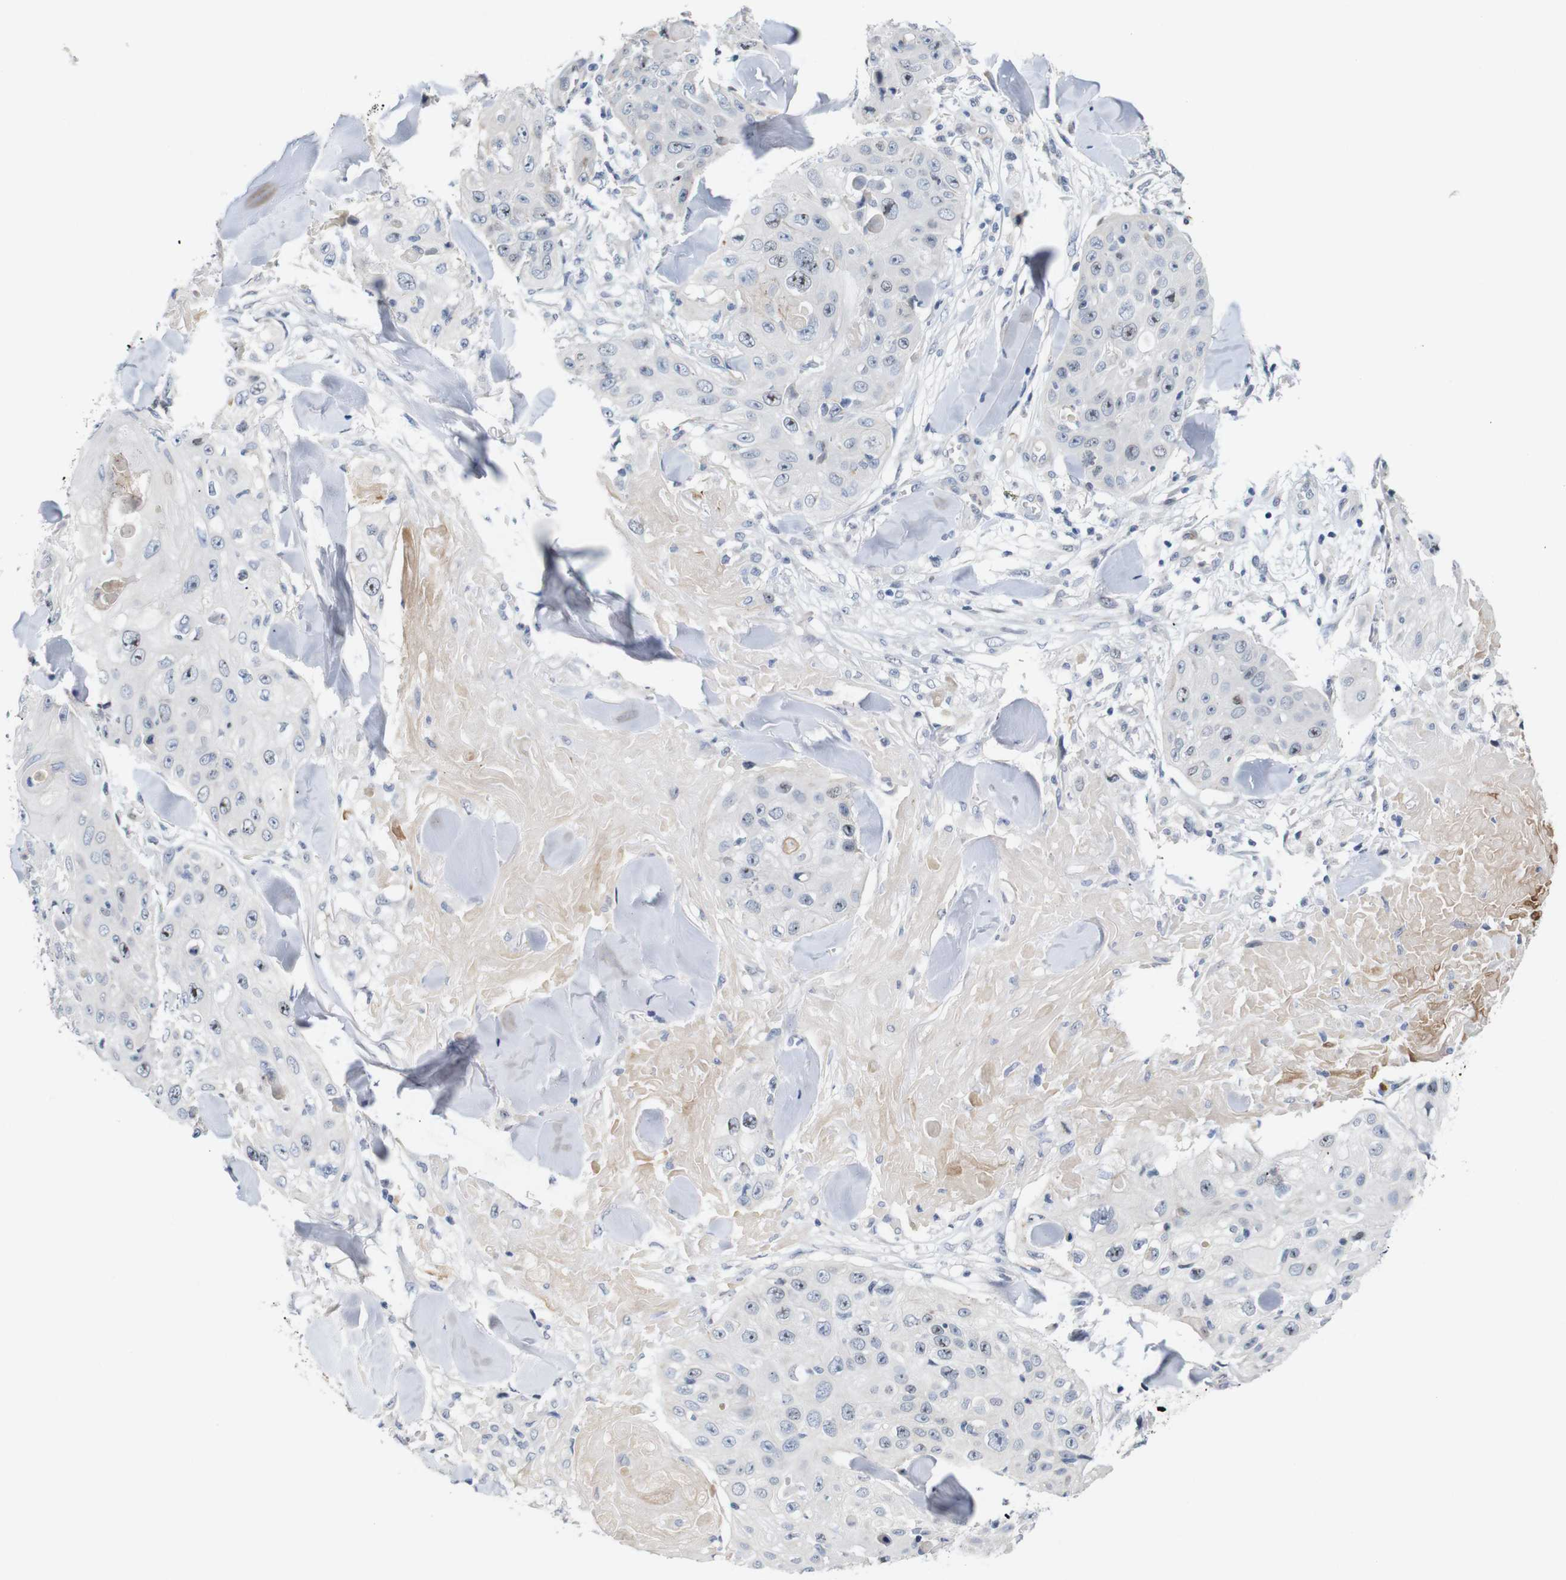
{"staining": {"intensity": "negative", "quantity": "none", "location": "none"}, "tissue": "skin cancer", "cell_type": "Tumor cells", "image_type": "cancer", "snomed": [{"axis": "morphology", "description": "Squamous cell carcinoma, NOS"}, {"axis": "topography", "description": "Skin"}], "caption": "Immunohistochemistry (IHC) histopathology image of skin cancer stained for a protein (brown), which exhibits no expression in tumor cells.", "gene": "CYB561", "patient": {"sex": "male", "age": 86}}